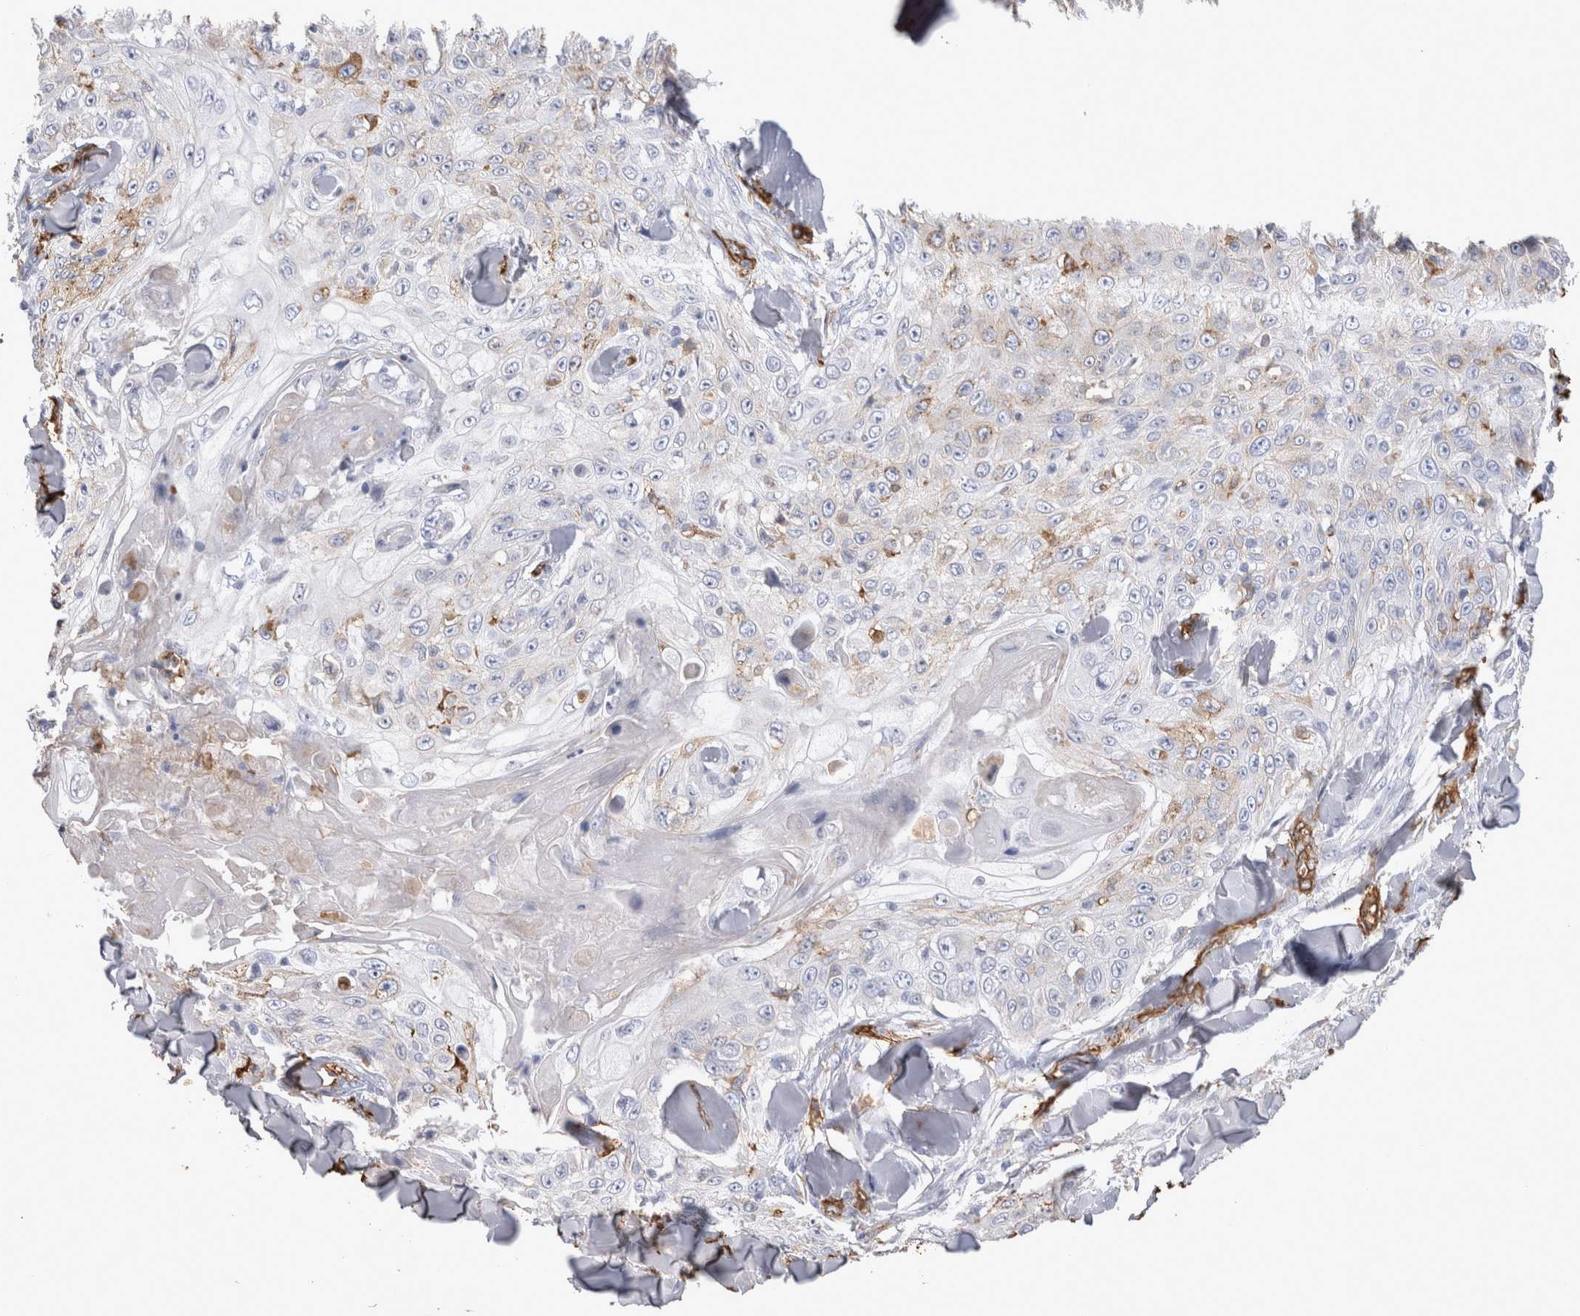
{"staining": {"intensity": "weak", "quantity": "<25%", "location": "cytoplasmic/membranous"}, "tissue": "skin cancer", "cell_type": "Tumor cells", "image_type": "cancer", "snomed": [{"axis": "morphology", "description": "Squamous cell carcinoma, NOS"}, {"axis": "topography", "description": "Skin"}], "caption": "The image displays no staining of tumor cells in squamous cell carcinoma (skin).", "gene": "IL17RC", "patient": {"sex": "male", "age": 86}}